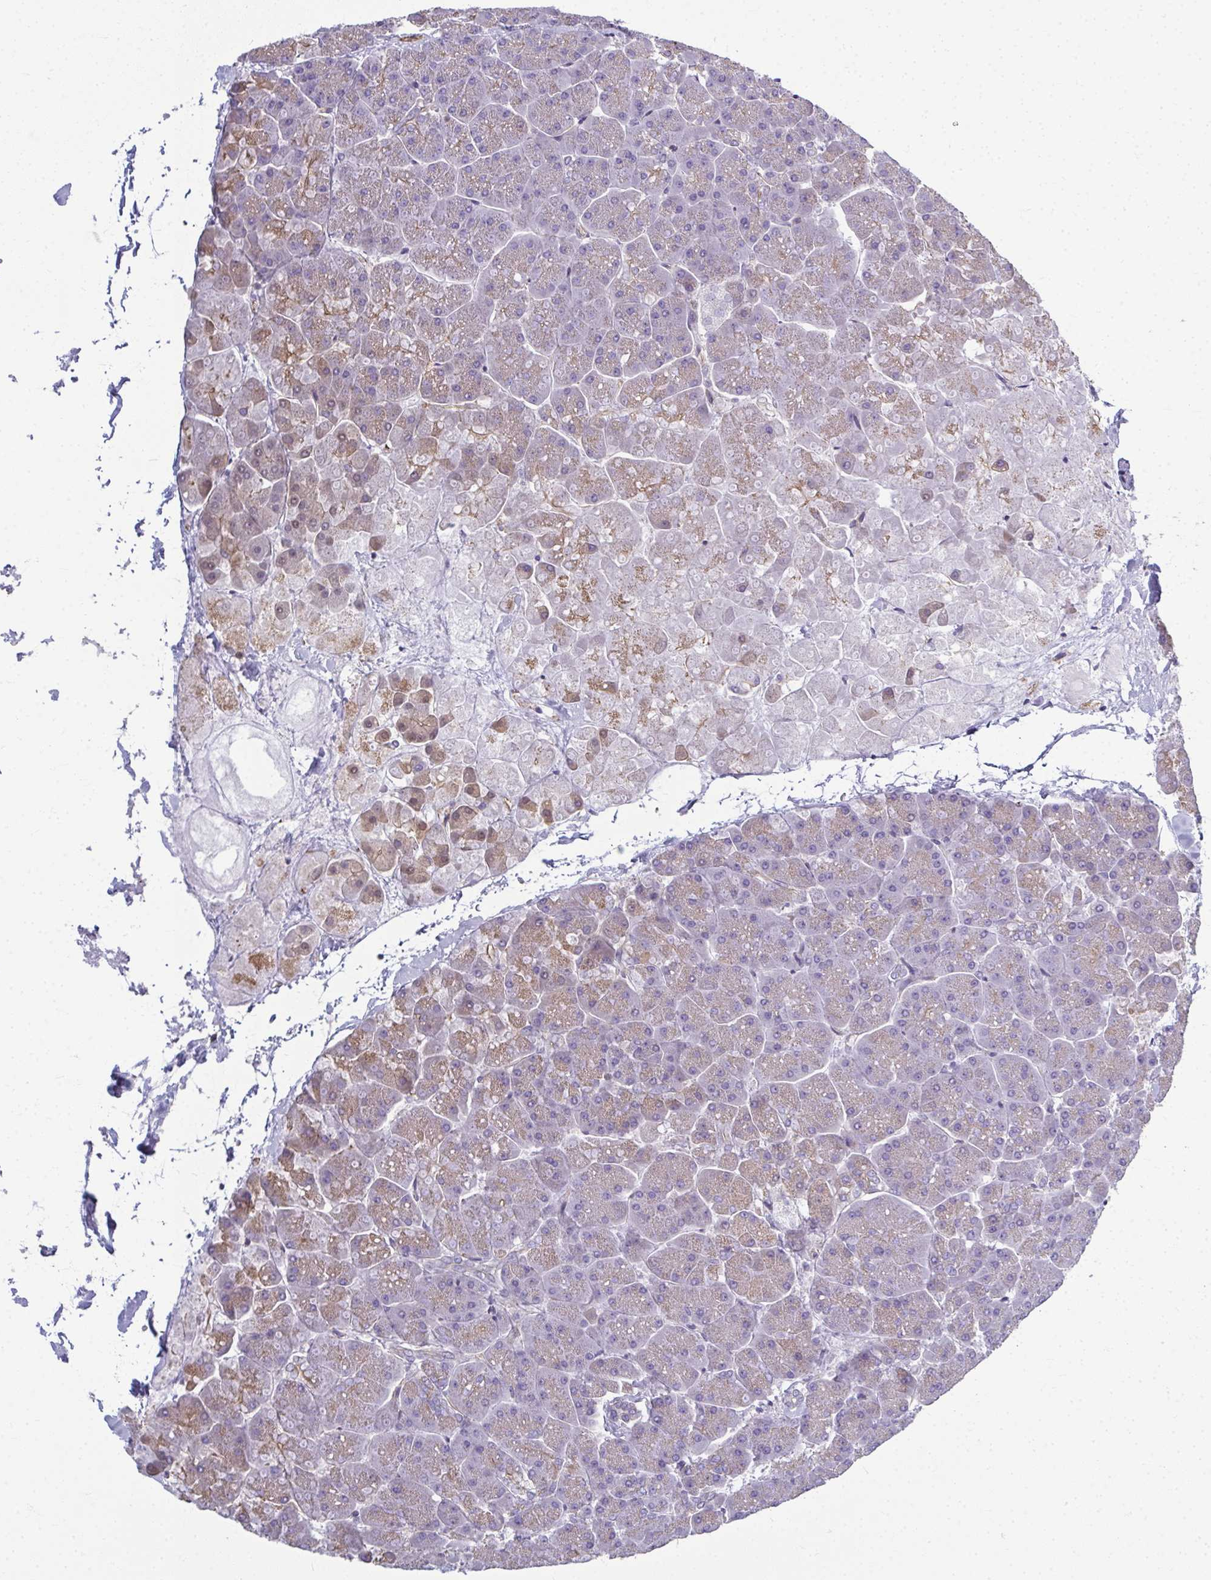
{"staining": {"intensity": "weak", "quantity": "<25%", "location": "cytoplasmic/membranous"}, "tissue": "pancreas", "cell_type": "Exocrine glandular cells", "image_type": "normal", "snomed": [{"axis": "morphology", "description": "Normal tissue, NOS"}, {"axis": "topography", "description": "Pancreas"}, {"axis": "topography", "description": "Peripheral nerve tissue"}], "caption": "An immunohistochemistry micrograph of unremarkable pancreas is shown. There is no staining in exocrine glandular cells of pancreas. The staining is performed using DAB brown chromogen with nuclei counter-stained in using hematoxylin.", "gene": "MYL1", "patient": {"sex": "male", "age": 54}}